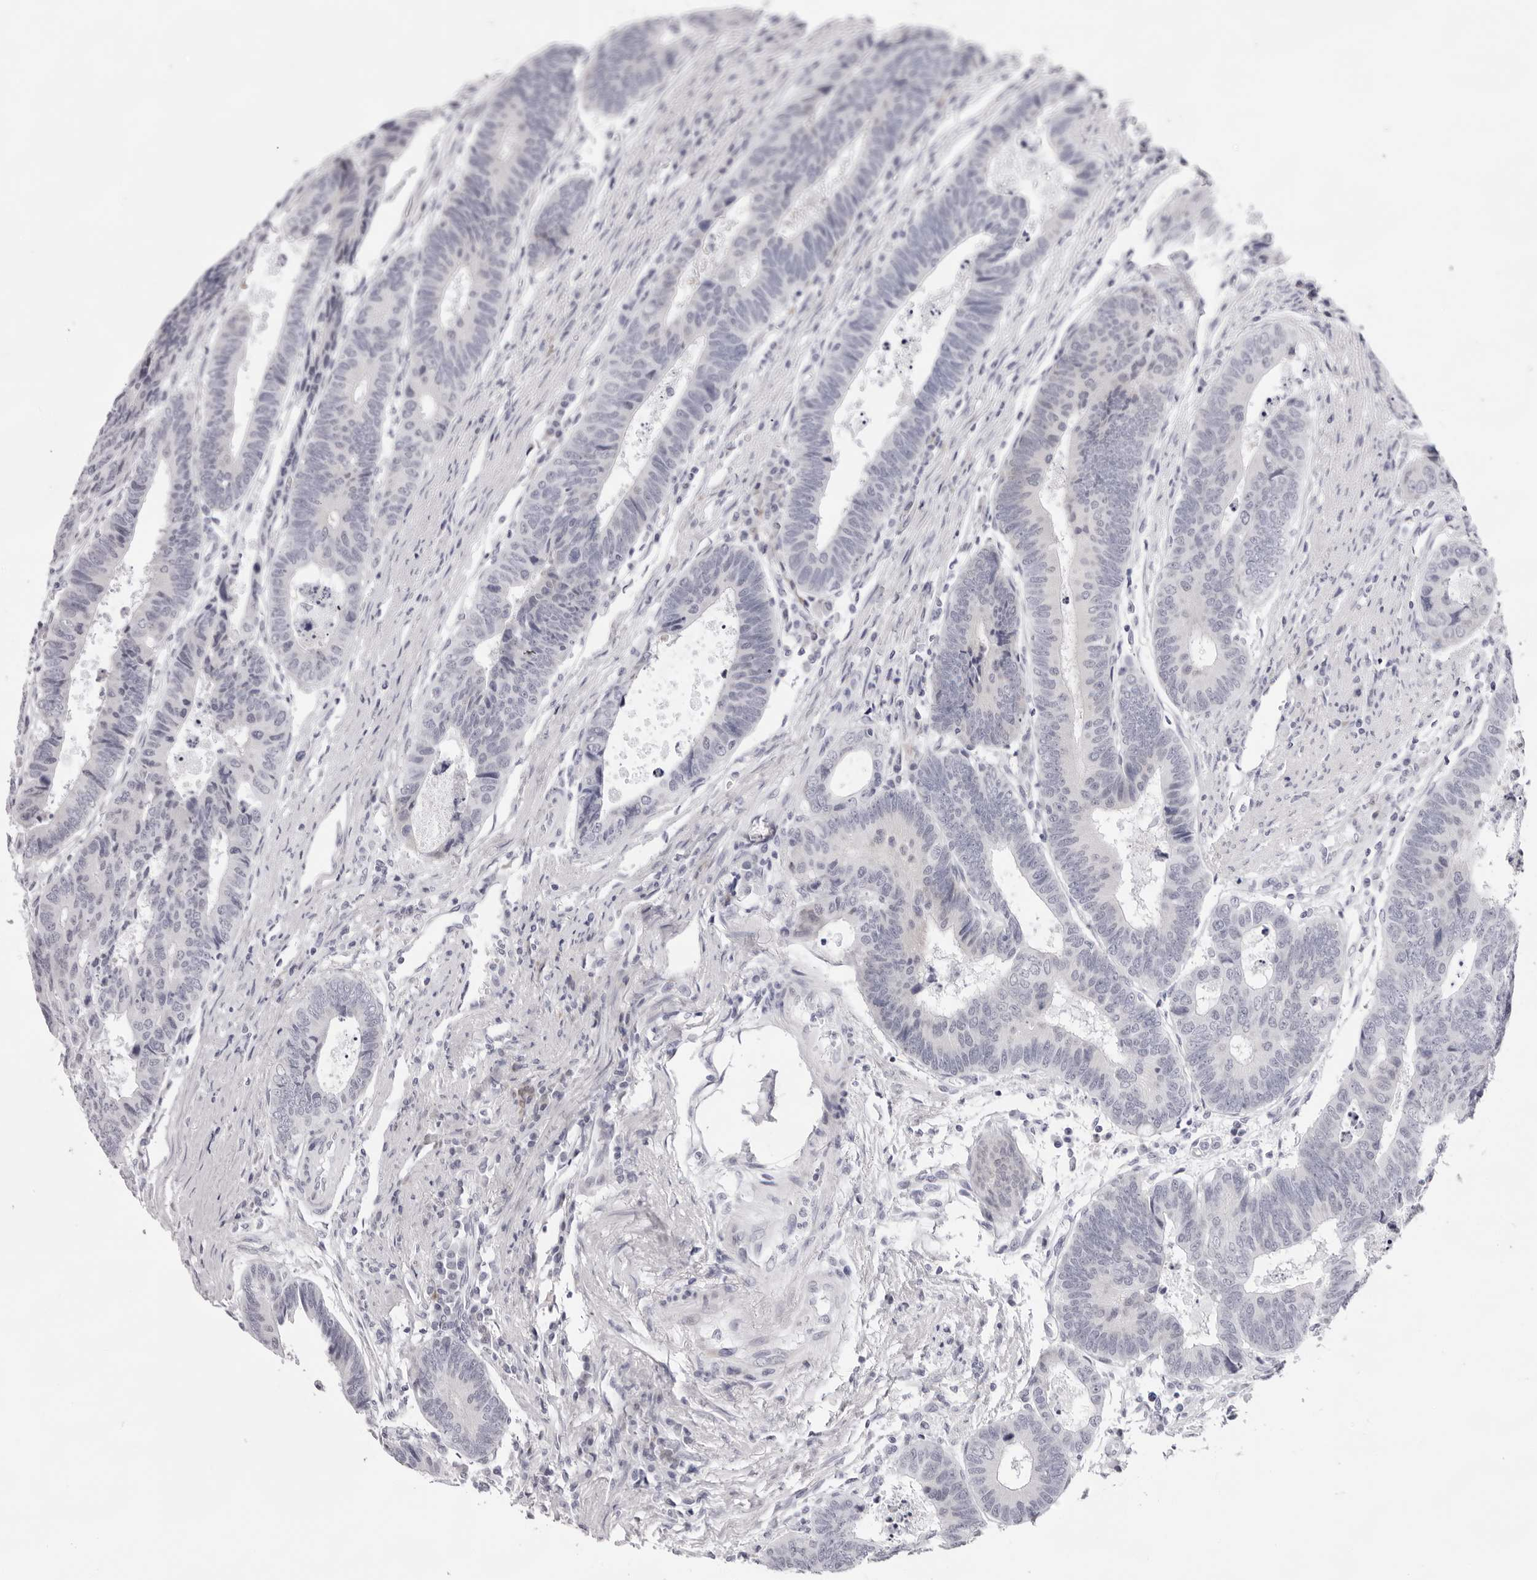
{"staining": {"intensity": "negative", "quantity": "none", "location": "none"}, "tissue": "colorectal cancer", "cell_type": "Tumor cells", "image_type": "cancer", "snomed": [{"axis": "morphology", "description": "Adenocarcinoma, NOS"}, {"axis": "topography", "description": "Rectum"}], "caption": "This is a image of immunohistochemistry (IHC) staining of colorectal adenocarcinoma, which shows no staining in tumor cells.", "gene": "SMIM2", "patient": {"sex": "male", "age": 84}}